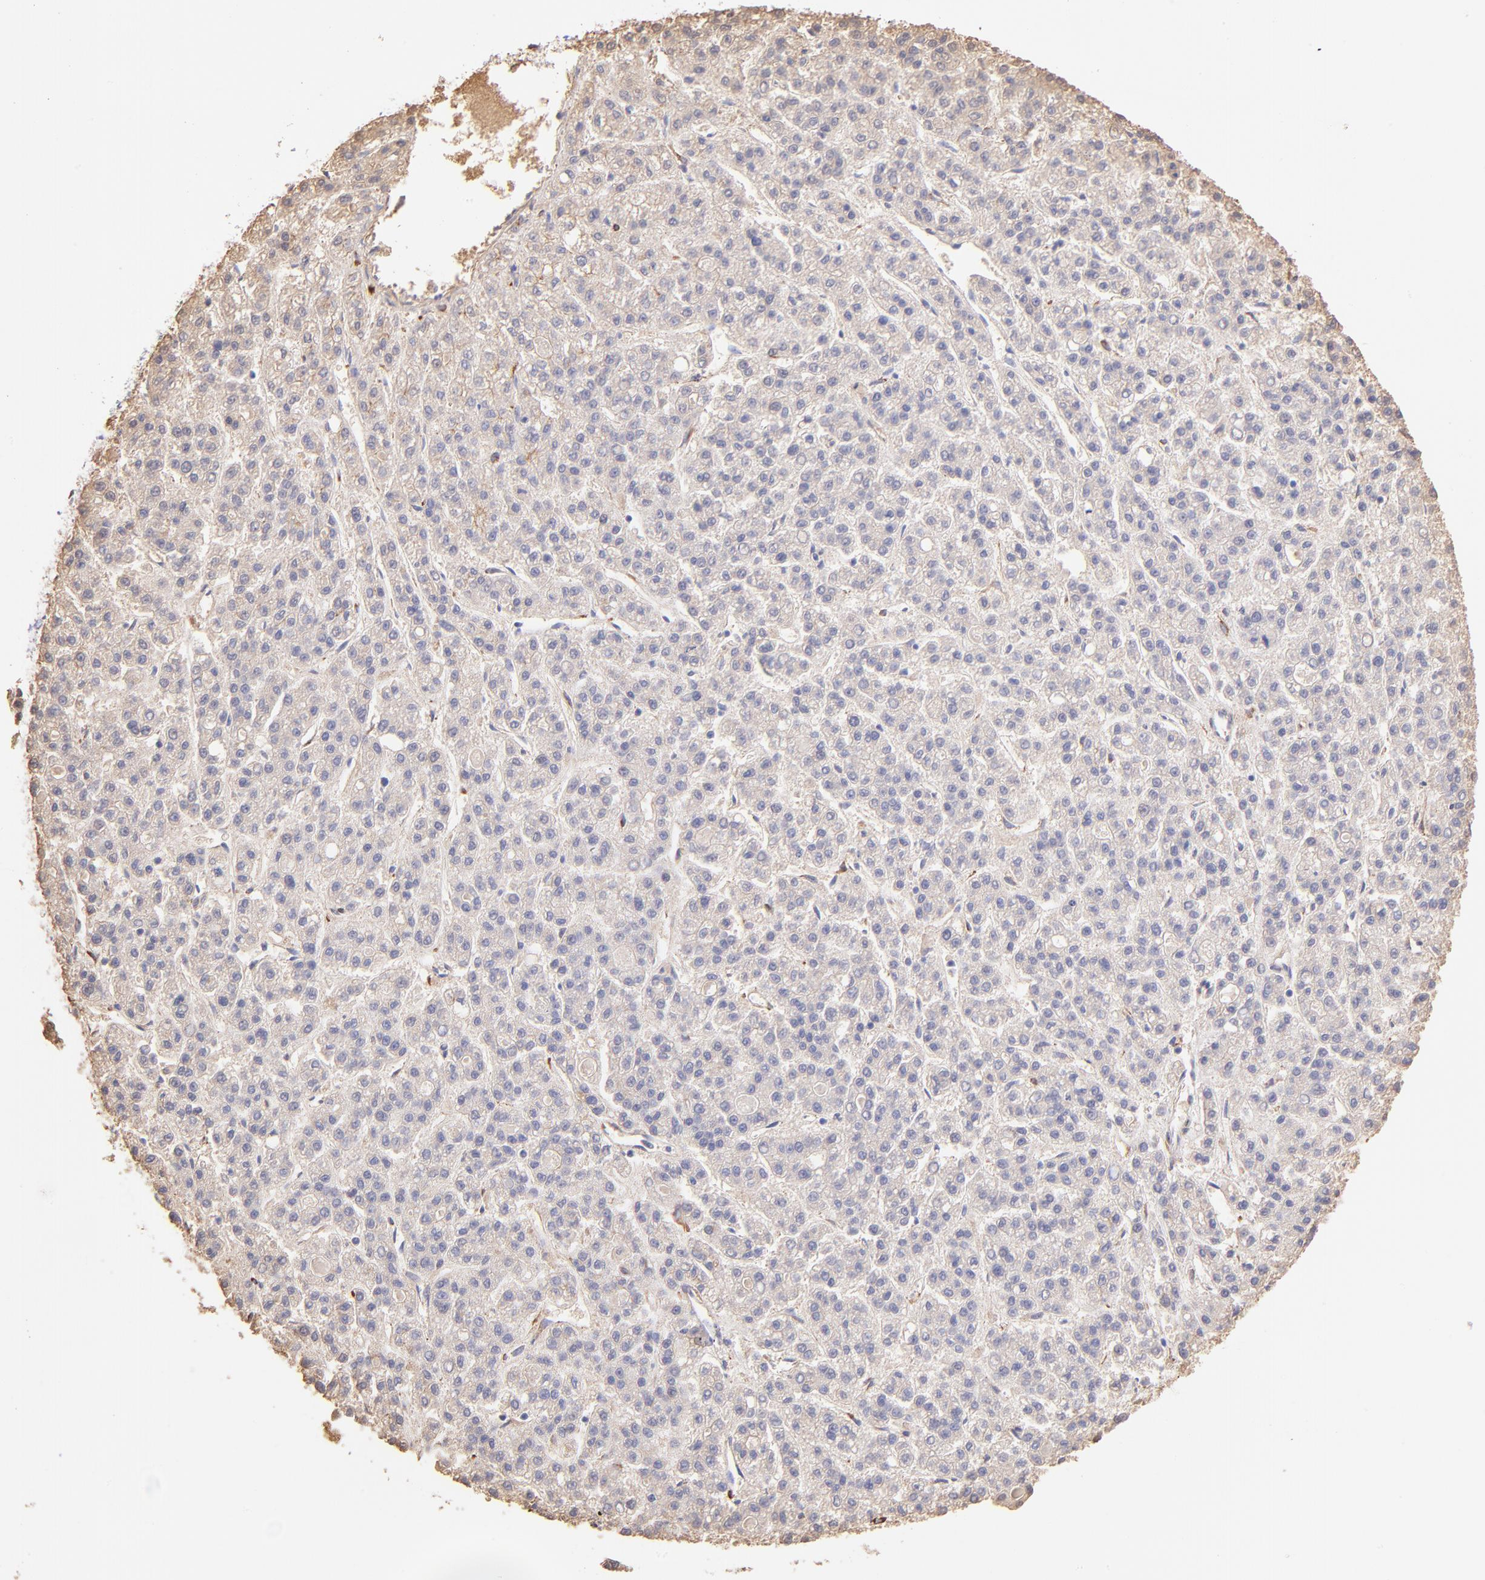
{"staining": {"intensity": "negative", "quantity": "none", "location": "none"}, "tissue": "liver cancer", "cell_type": "Tumor cells", "image_type": "cancer", "snomed": [{"axis": "morphology", "description": "Carcinoma, Hepatocellular, NOS"}, {"axis": "topography", "description": "Liver"}], "caption": "Protein analysis of liver cancer (hepatocellular carcinoma) demonstrates no significant staining in tumor cells.", "gene": "SPARC", "patient": {"sex": "male", "age": 70}}